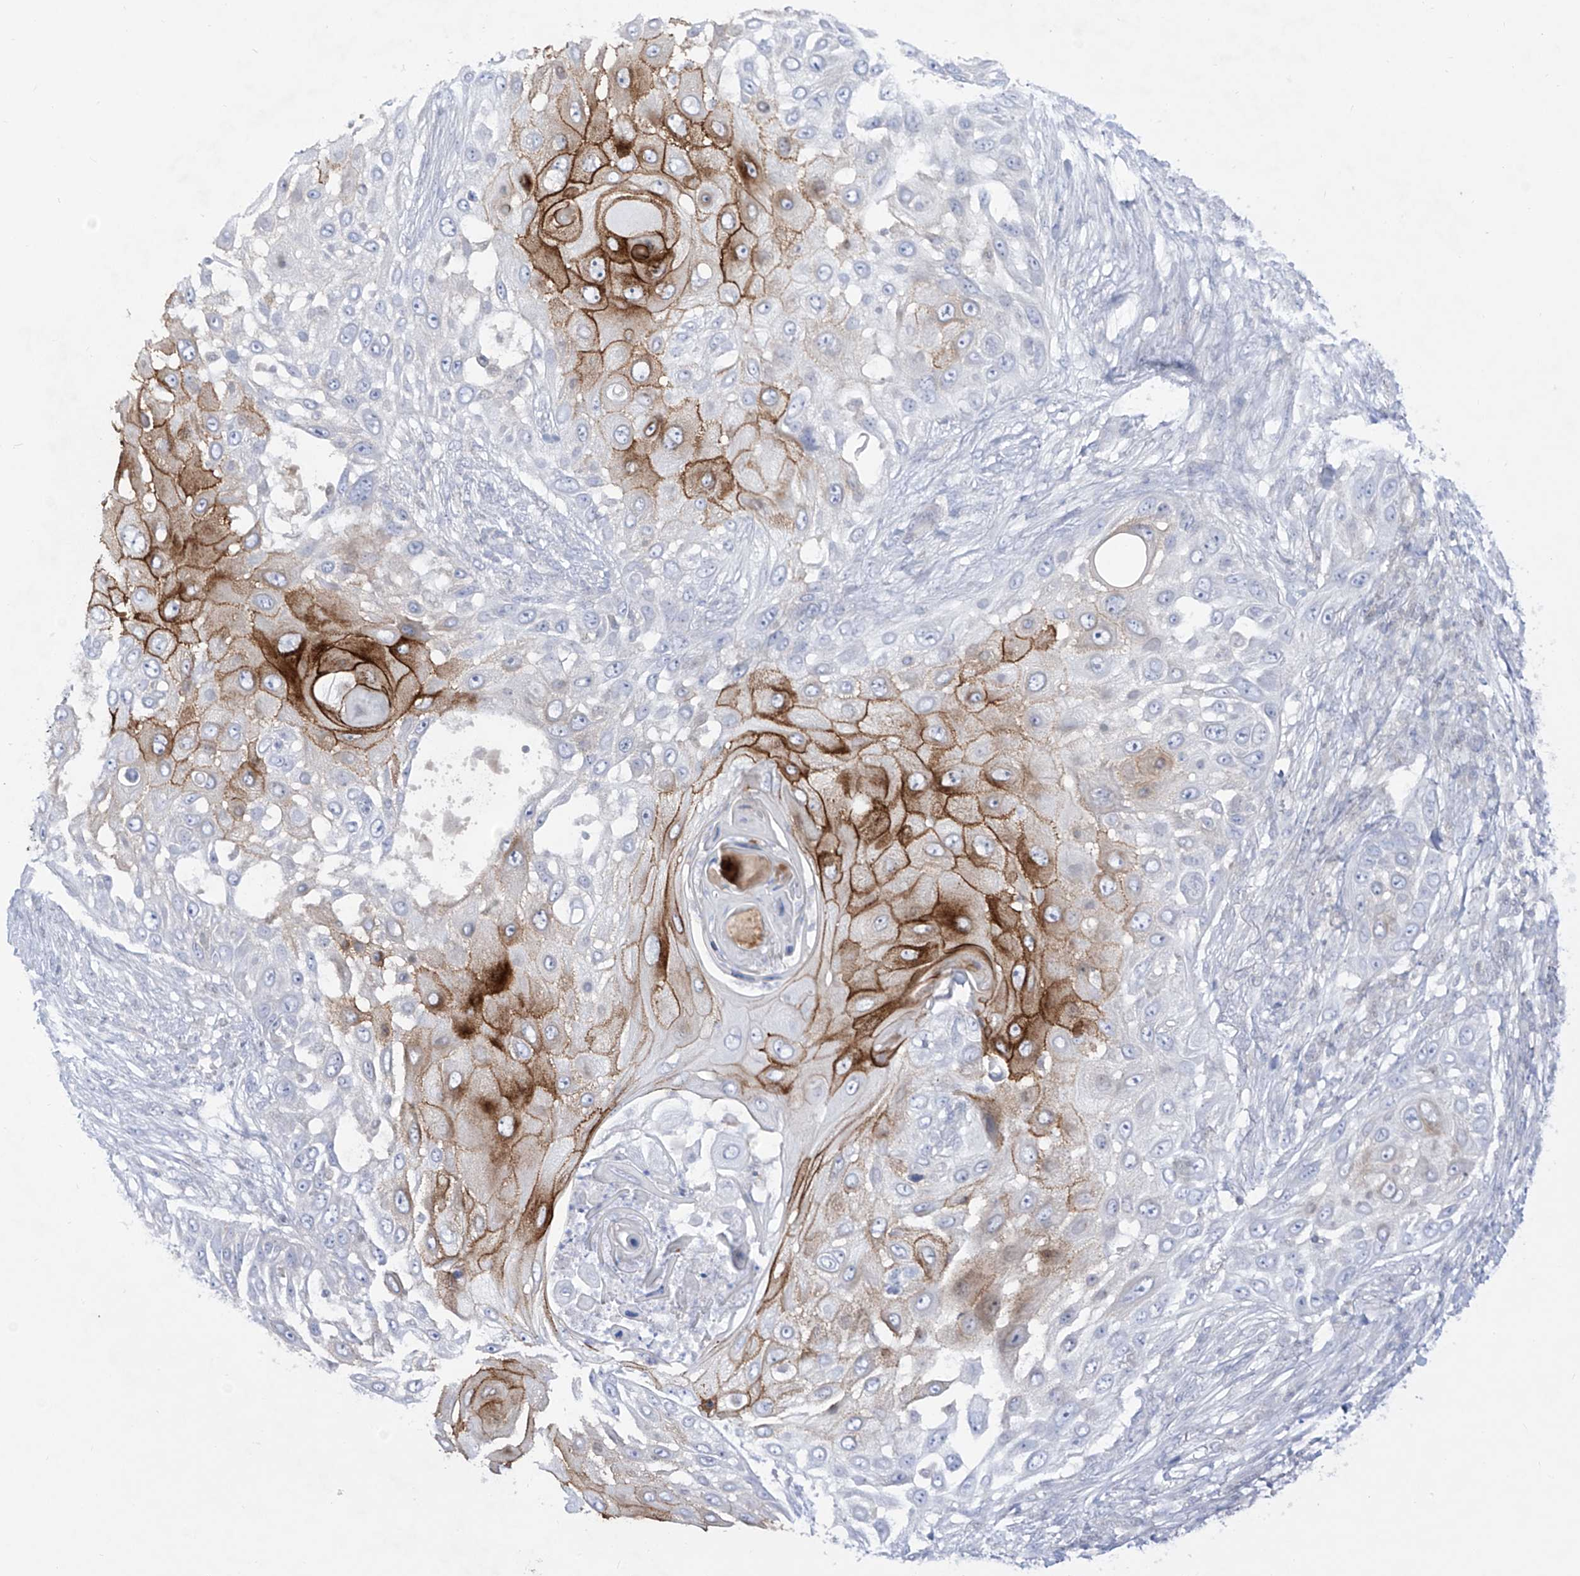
{"staining": {"intensity": "strong", "quantity": "<25%", "location": "cytoplasmic/membranous"}, "tissue": "skin cancer", "cell_type": "Tumor cells", "image_type": "cancer", "snomed": [{"axis": "morphology", "description": "Squamous cell carcinoma, NOS"}, {"axis": "topography", "description": "Skin"}], "caption": "A brown stain shows strong cytoplasmic/membranous positivity of a protein in human skin squamous cell carcinoma tumor cells.", "gene": "DMKN", "patient": {"sex": "female", "age": 44}}